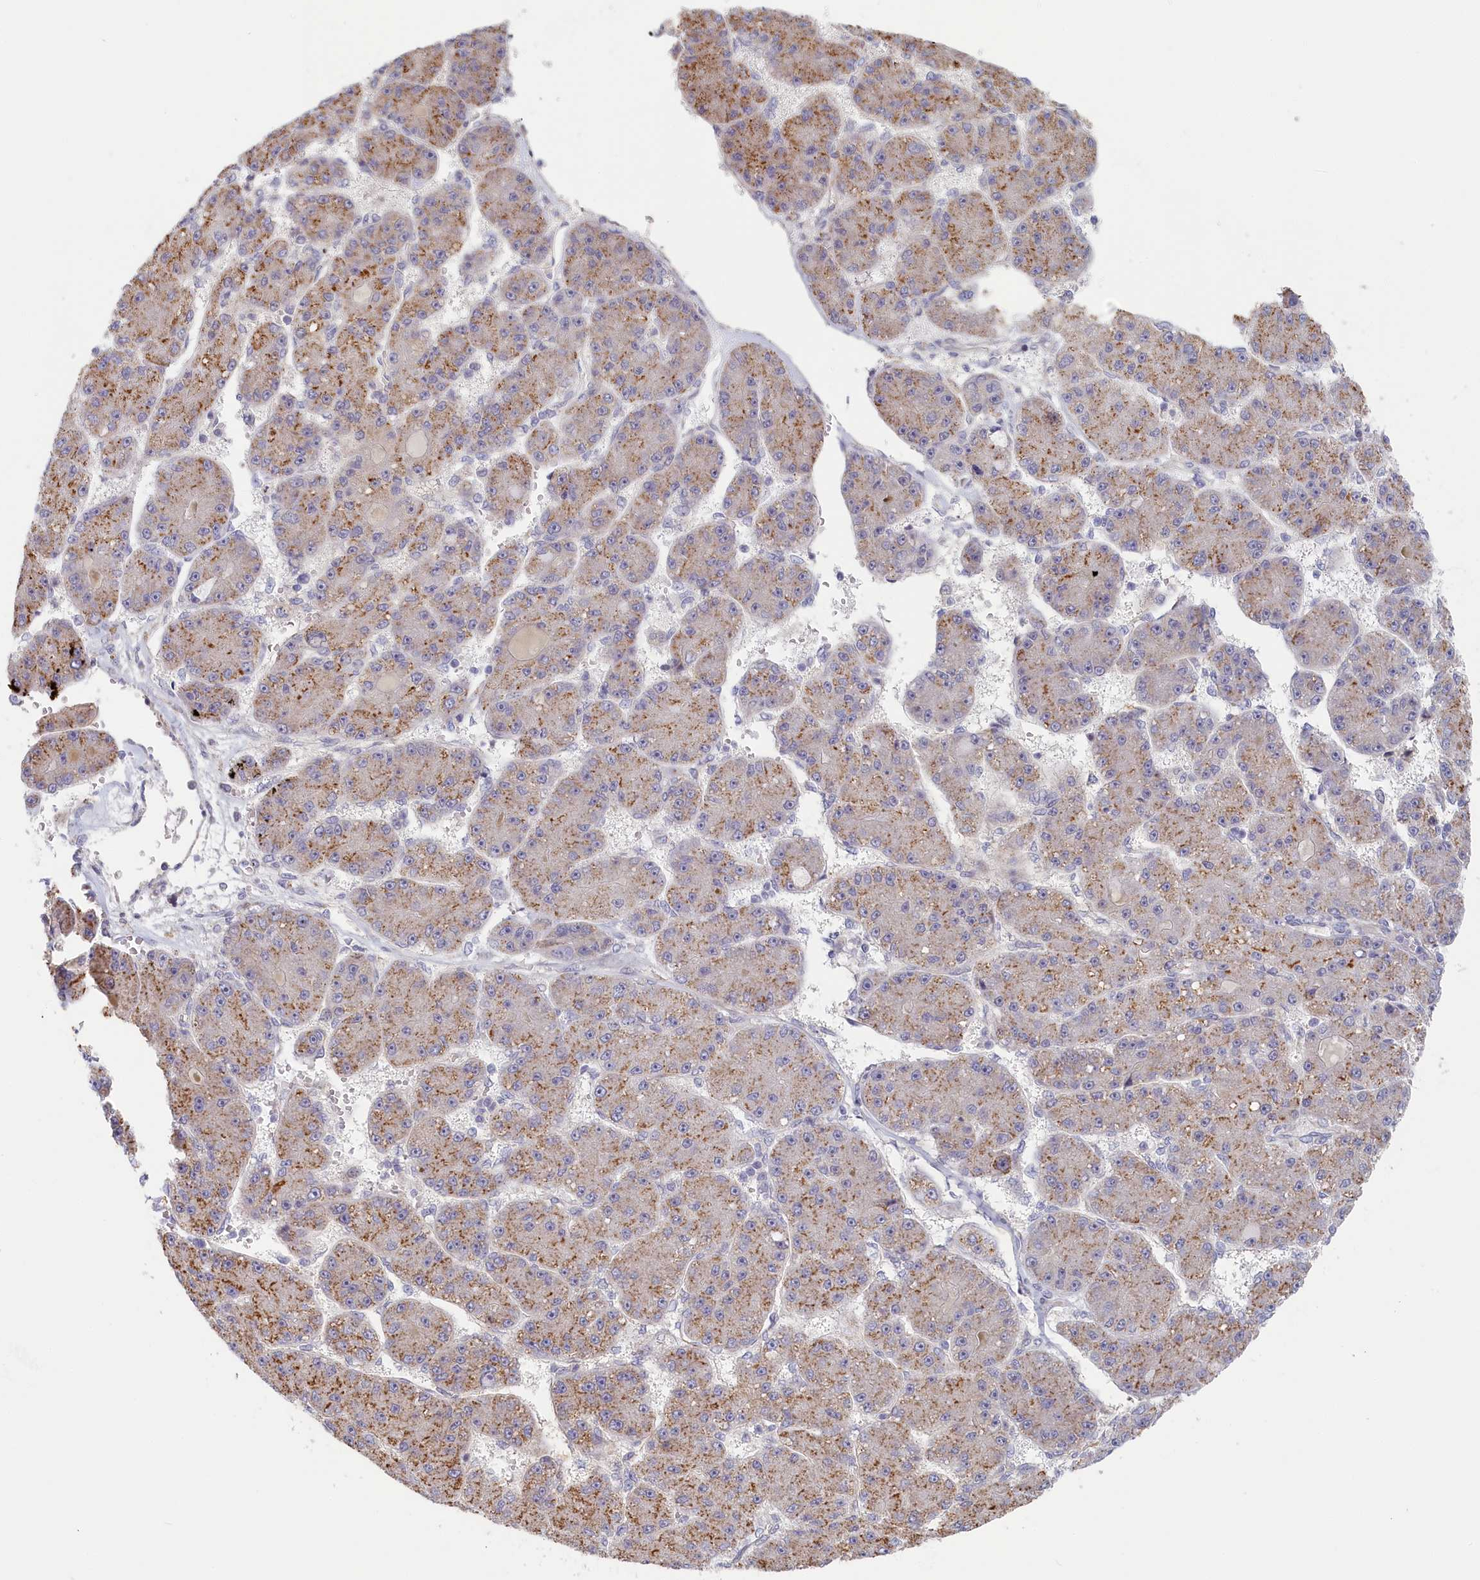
{"staining": {"intensity": "moderate", "quantity": "25%-75%", "location": "cytoplasmic/membranous"}, "tissue": "liver cancer", "cell_type": "Tumor cells", "image_type": "cancer", "snomed": [{"axis": "morphology", "description": "Carcinoma, Hepatocellular, NOS"}, {"axis": "topography", "description": "Liver"}], "caption": "Protein expression analysis of human liver cancer reveals moderate cytoplasmic/membranous staining in approximately 25%-75% of tumor cells. The staining was performed using DAB, with brown indicating positive protein expression. Nuclei are stained blue with hematoxylin.", "gene": "INTS4", "patient": {"sex": "male", "age": 67}}